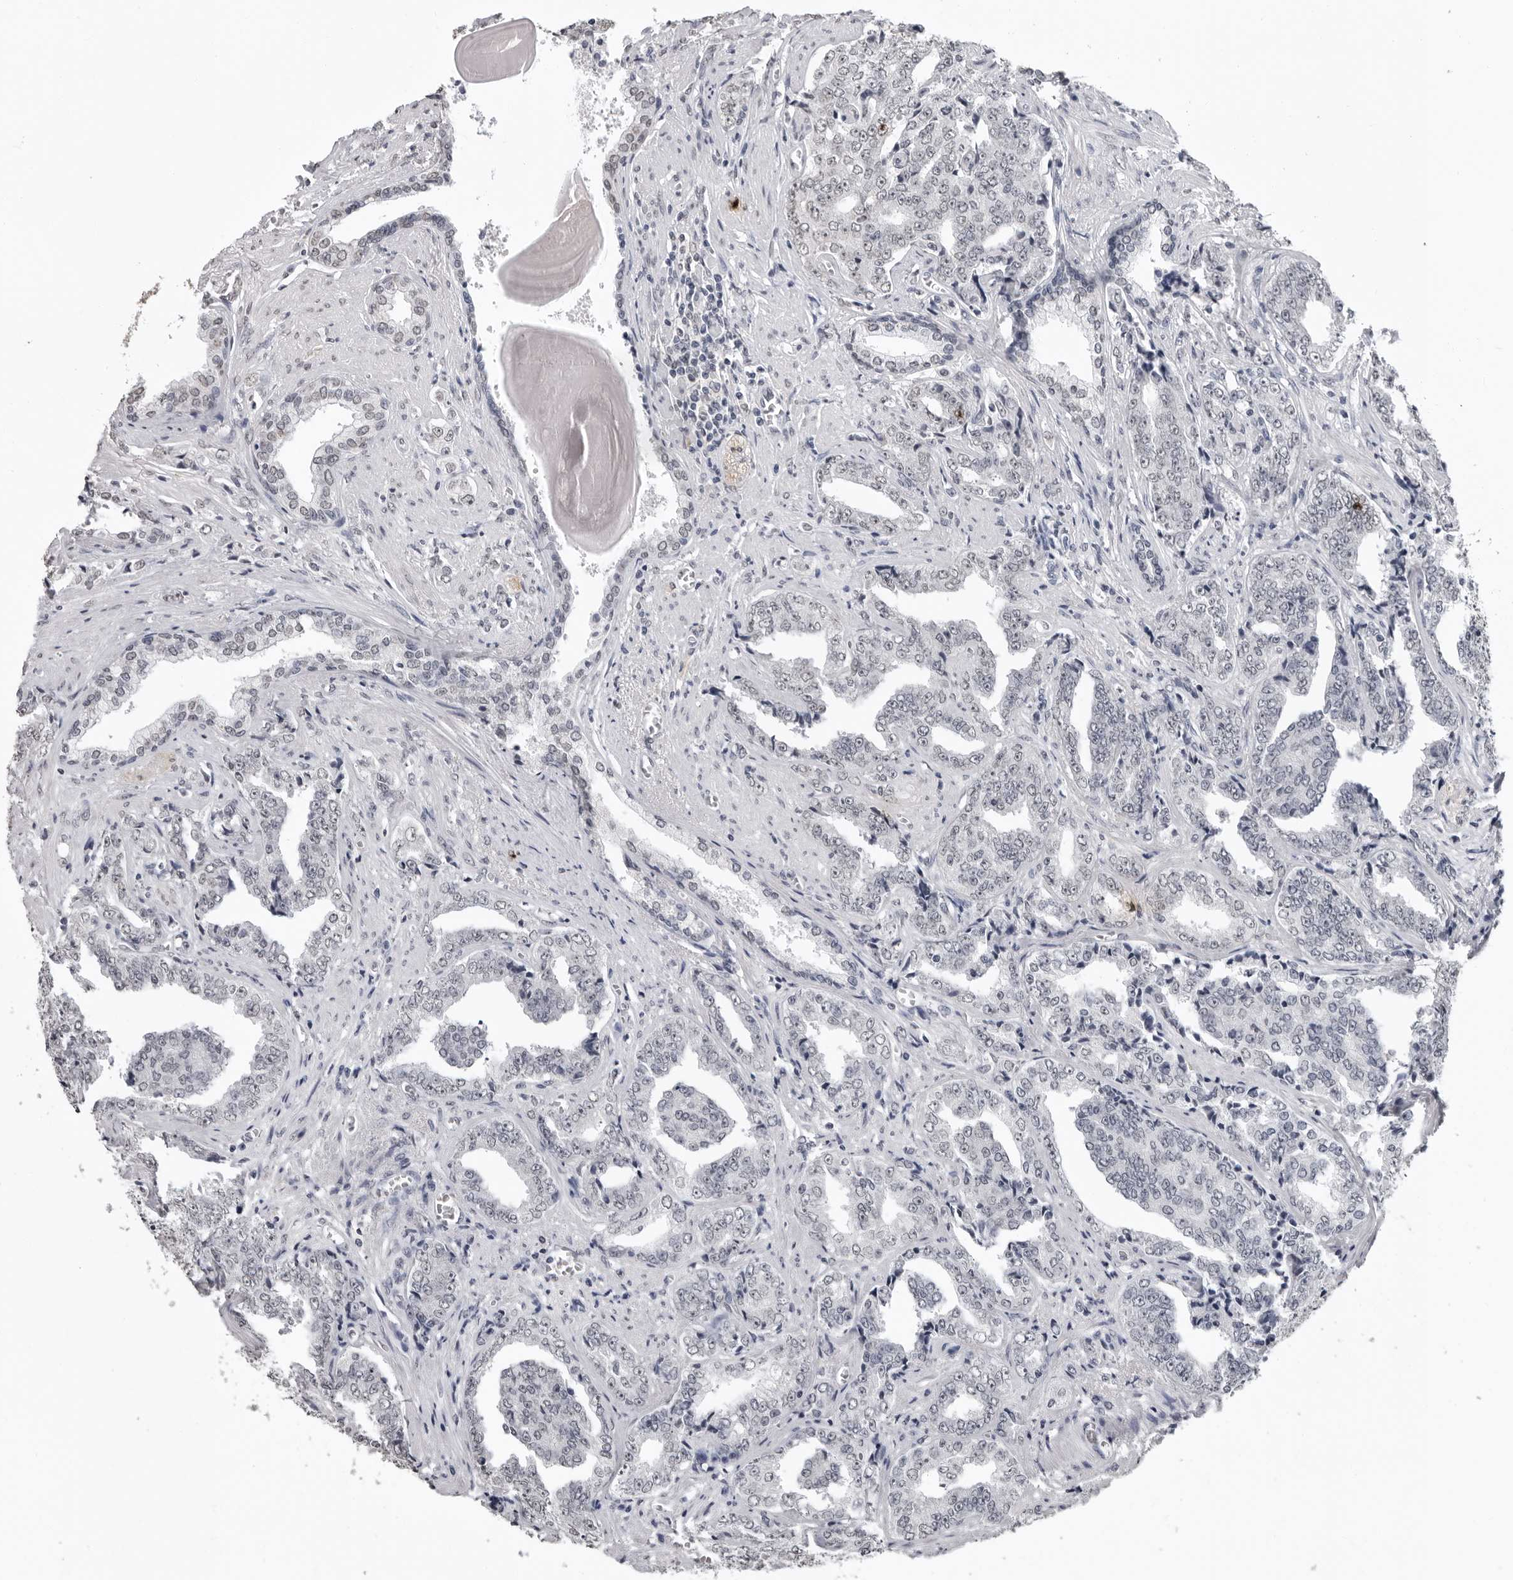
{"staining": {"intensity": "weak", "quantity": "<25%", "location": "nuclear"}, "tissue": "prostate cancer", "cell_type": "Tumor cells", "image_type": "cancer", "snomed": [{"axis": "morphology", "description": "Adenocarcinoma, High grade"}, {"axis": "topography", "description": "Prostate"}], "caption": "IHC micrograph of prostate cancer stained for a protein (brown), which demonstrates no expression in tumor cells.", "gene": "HEPACAM", "patient": {"sex": "male", "age": 71}}